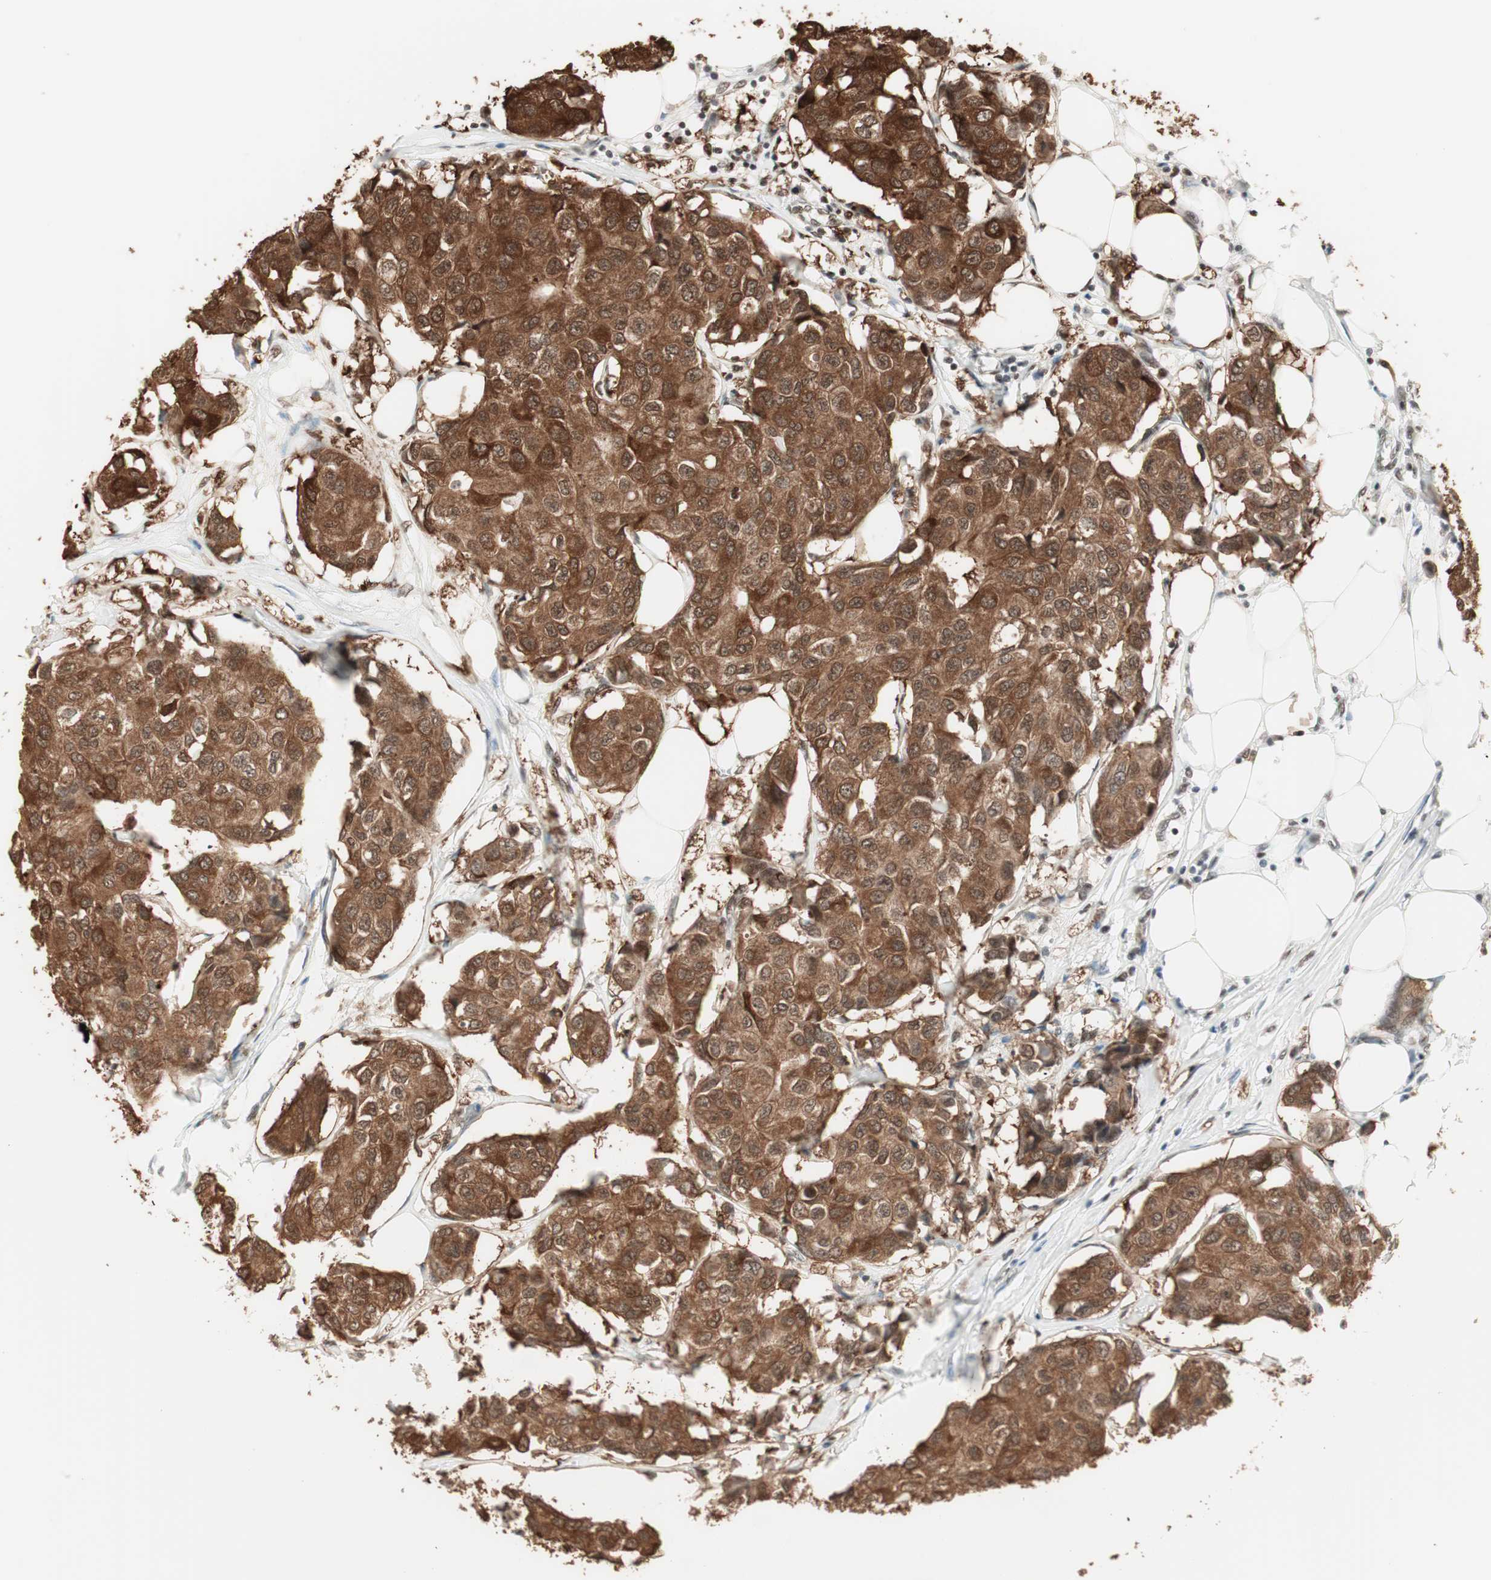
{"staining": {"intensity": "strong", "quantity": ">75%", "location": "cytoplasmic/membranous"}, "tissue": "breast cancer", "cell_type": "Tumor cells", "image_type": "cancer", "snomed": [{"axis": "morphology", "description": "Duct carcinoma"}, {"axis": "topography", "description": "Breast"}], "caption": "Human breast invasive ductal carcinoma stained for a protein (brown) displays strong cytoplasmic/membranous positive positivity in about >75% of tumor cells.", "gene": "SMARCE1", "patient": {"sex": "female", "age": 80}}